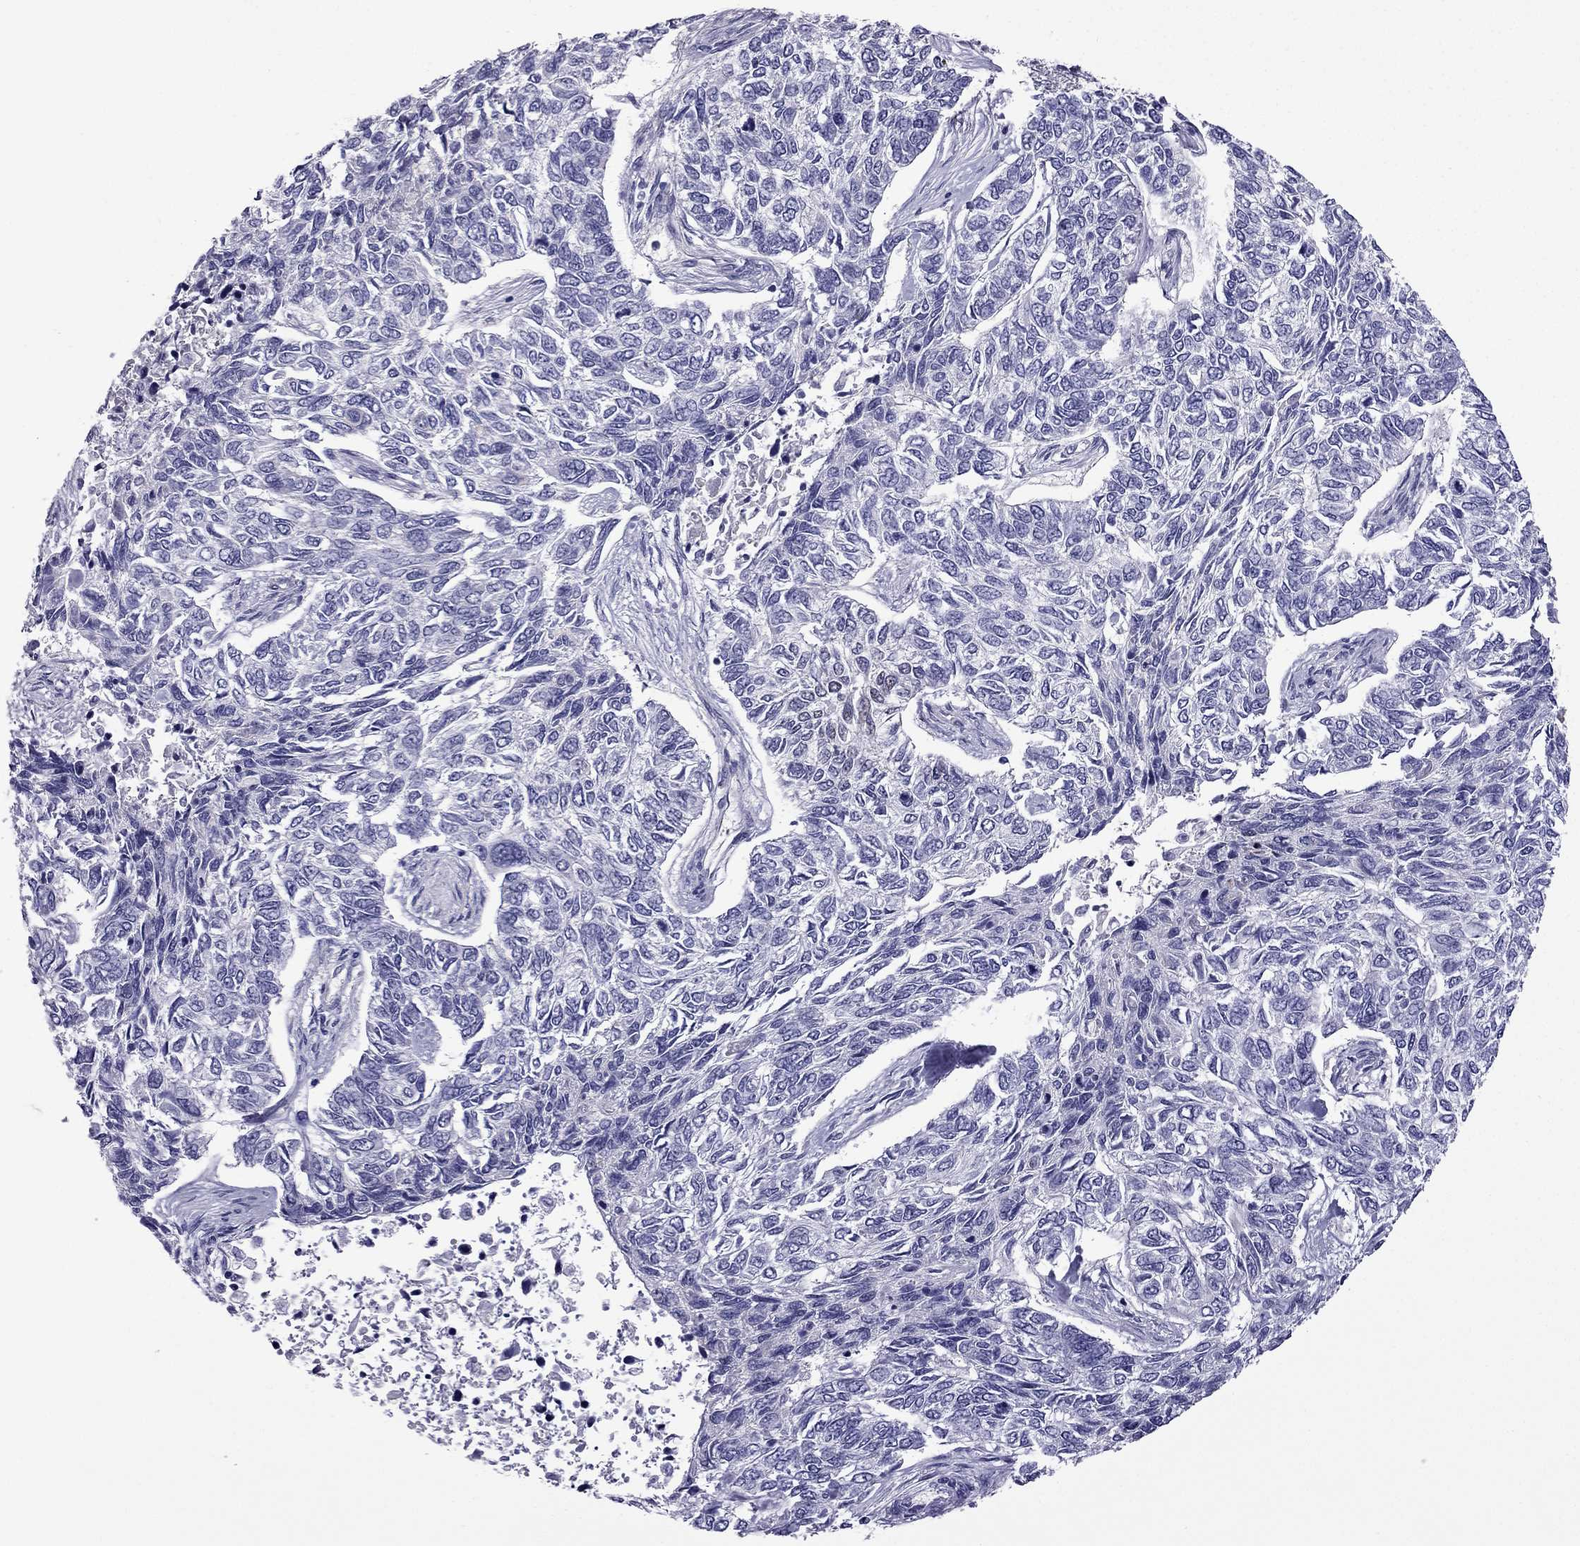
{"staining": {"intensity": "negative", "quantity": "none", "location": "none"}, "tissue": "skin cancer", "cell_type": "Tumor cells", "image_type": "cancer", "snomed": [{"axis": "morphology", "description": "Basal cell carcinoma"}, {"axis": "topography", "description": "Skin"}], "caption": "Immunohistochemistry (IHC) of skin basal cell carcinoma shows no expression in tumor cells.", "gene": "GJA8", "patient": {"sex": "female", "age": 65}}